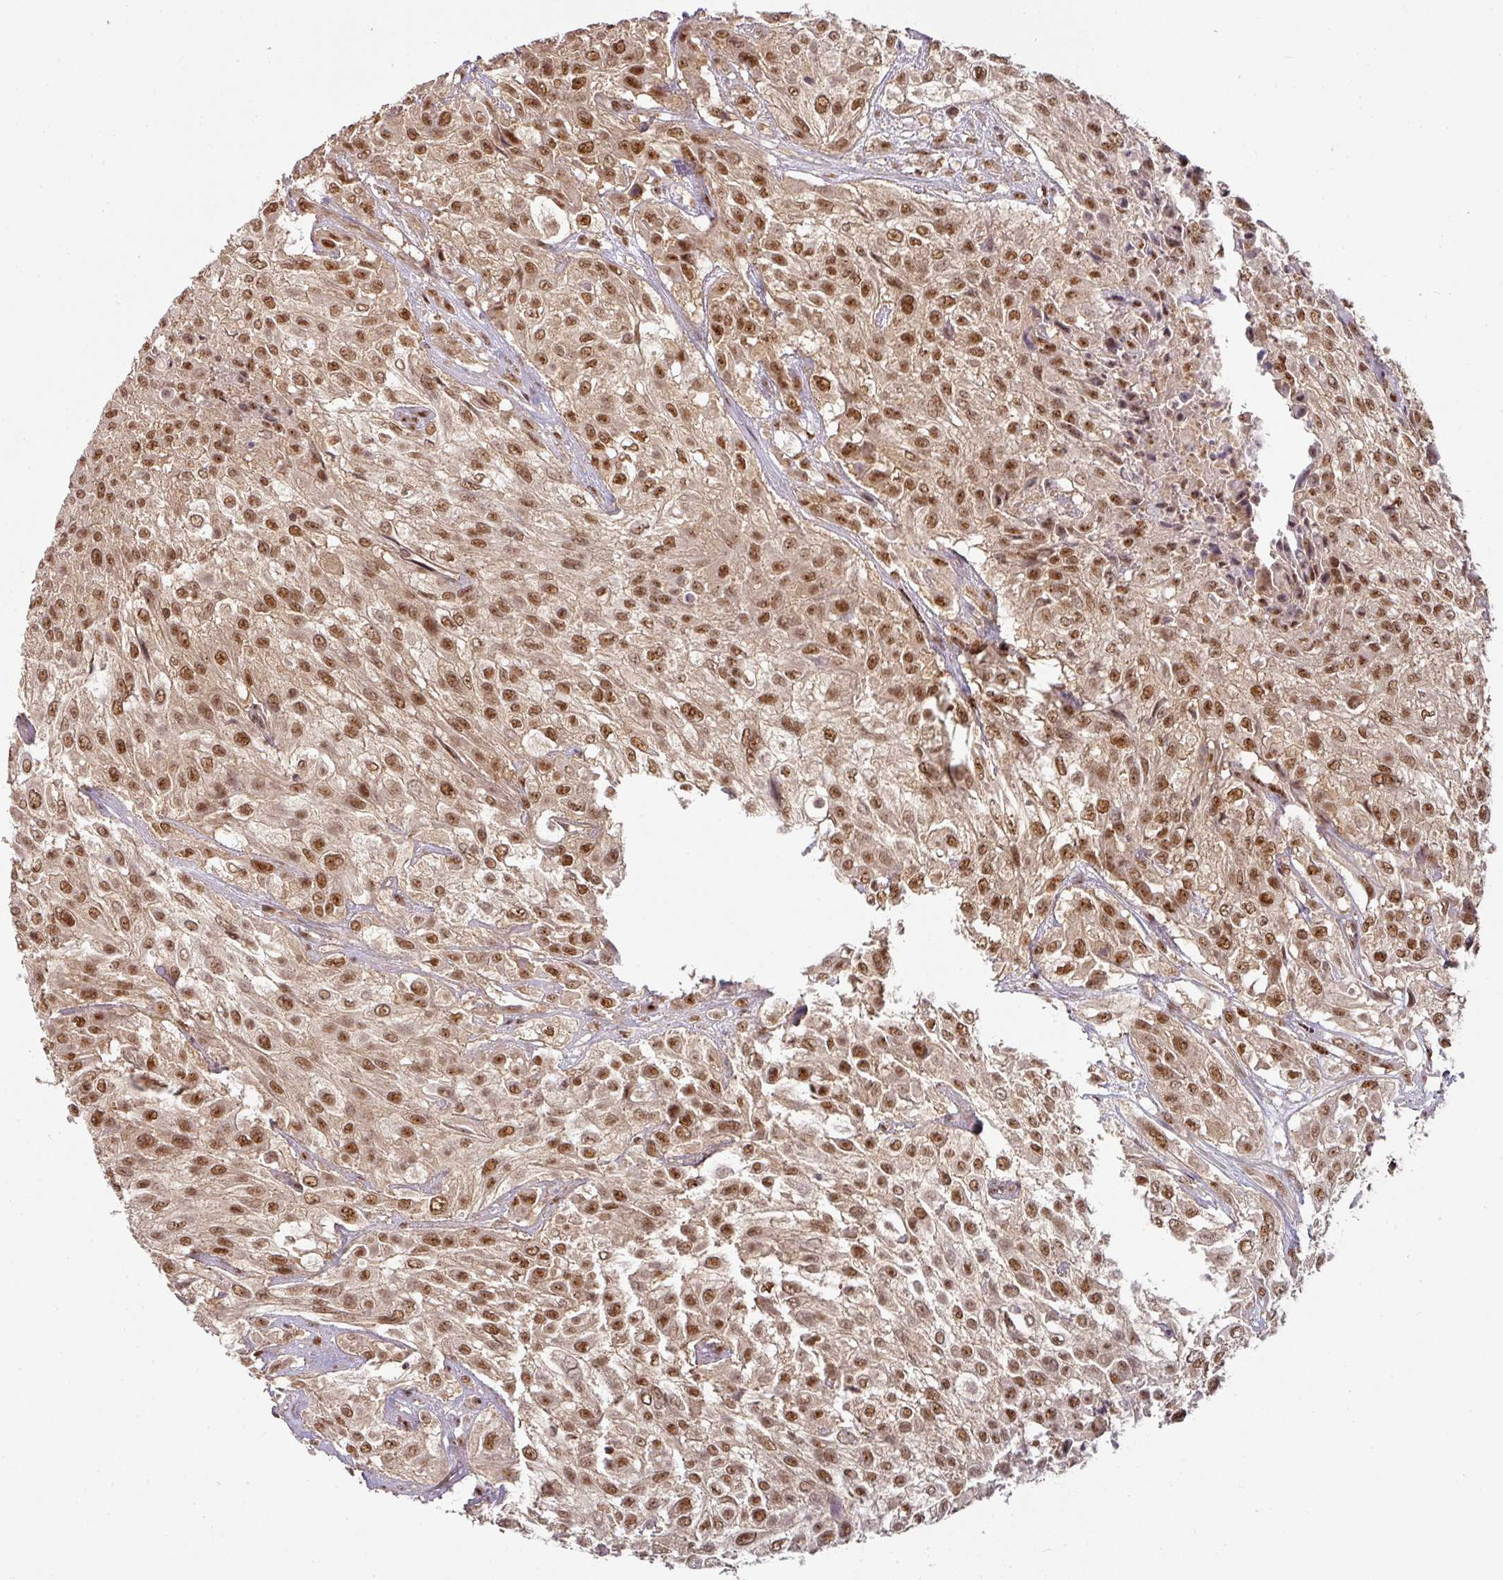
{"staining": {"intensity": "moderate", "quantity": ">75%", "location": "cytoplasmic/membranous,nuclear"}, "tissue": "urothelial cancer", "cell_type": "Tumor cells", "image_type": "cancer", "snomed": [{"axis": "morphology", "description": "Urothelial carcinoma, High grade"}, {"axis": "topography", "description": "Urinary bladder"}], "caption": "Brown immunohistochemical staining in human urothelial cancer shows moderate cytoplasmic/membranous and nuclear expression in about >75% of tumor cells.", "gene": "RANBP9", "patient": {"sex": "male", "age": 57}}